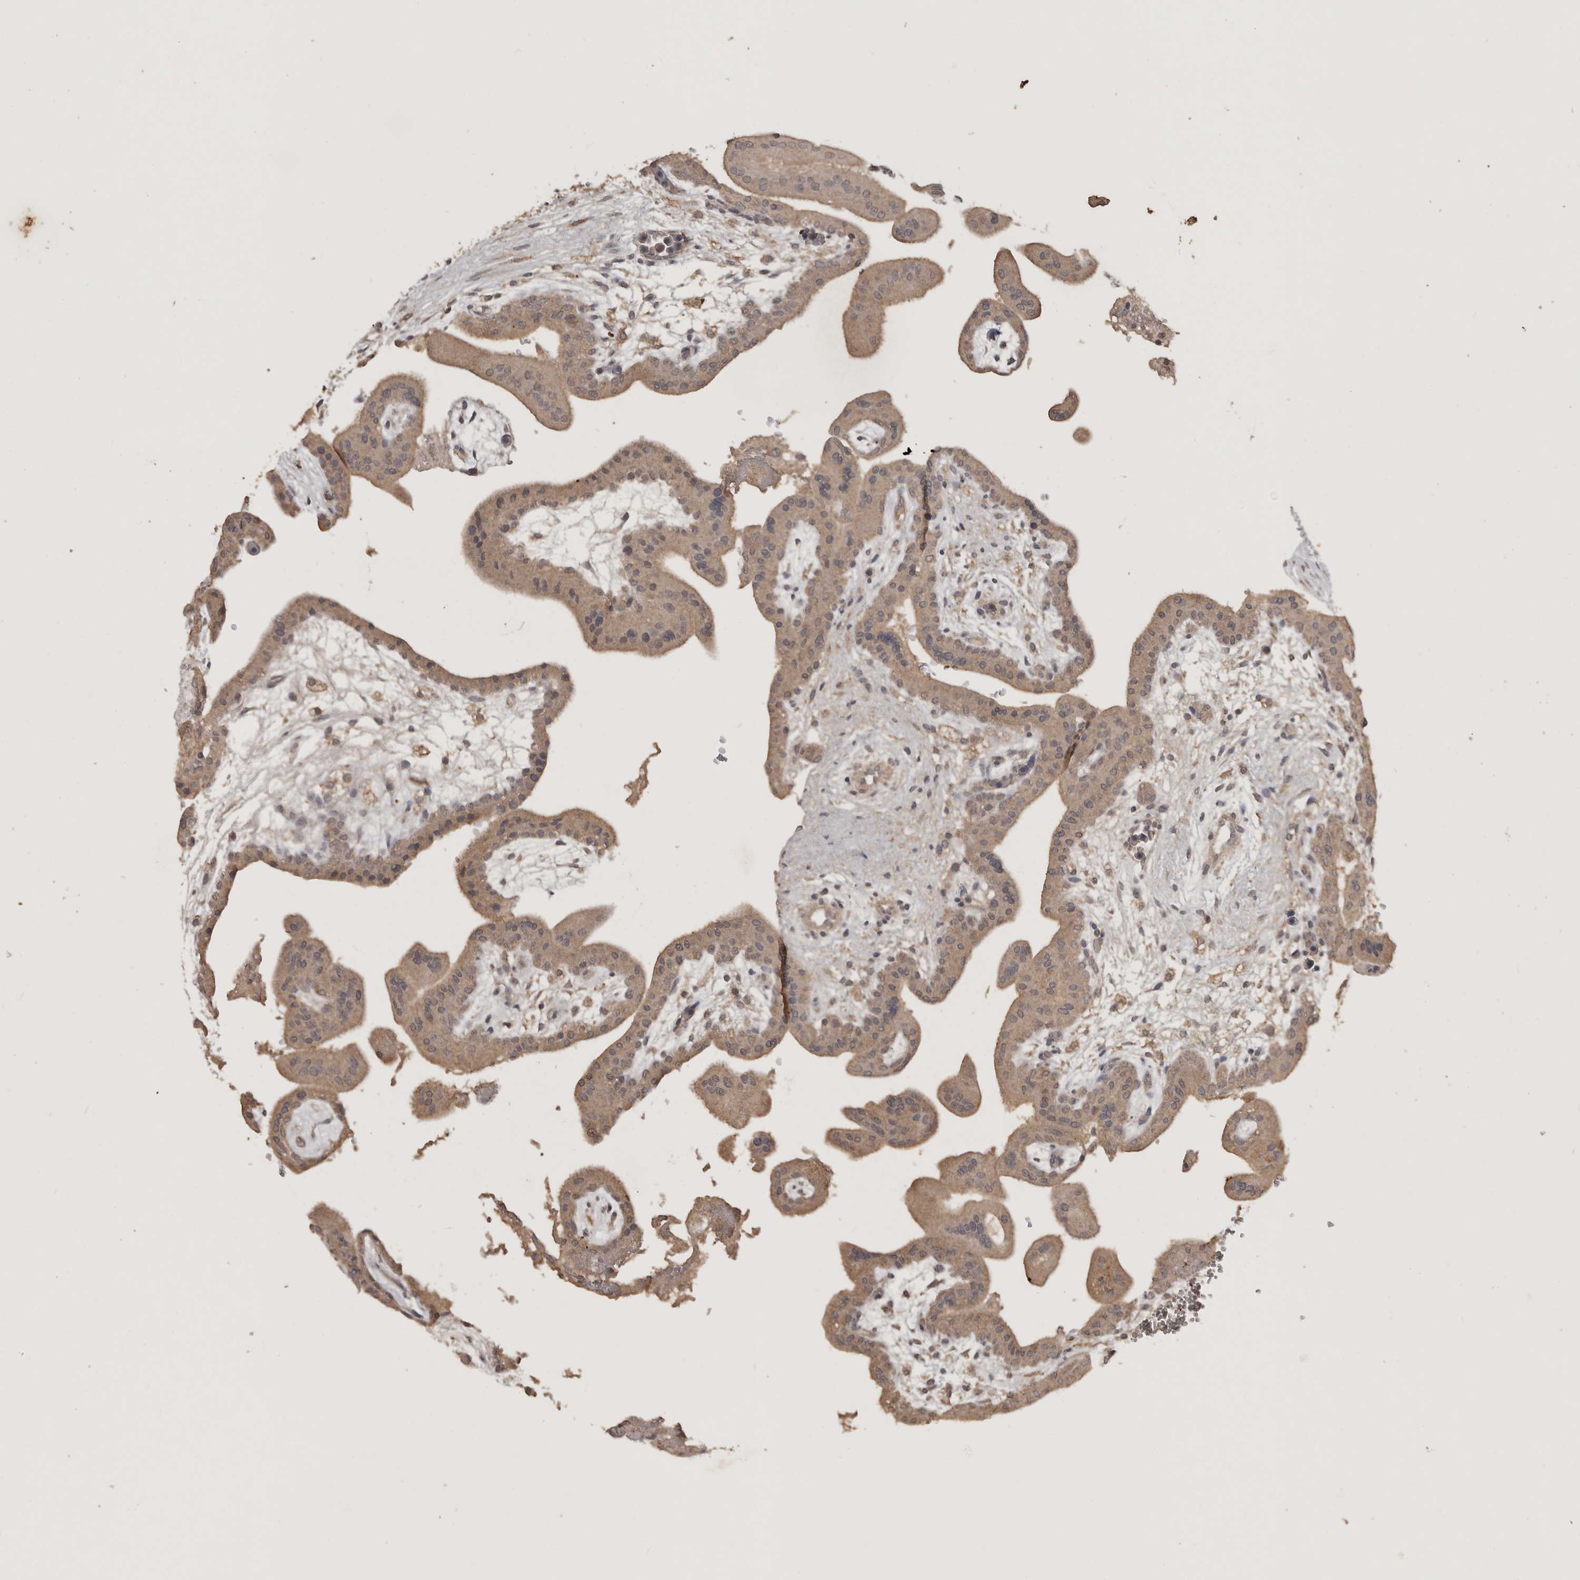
{"staining": {"intensity": "weak", "quantity": ">75%", "location": "cytoplasmic/membranous"}, "tissue": "placenta", "cell_type": "Decidual cells", "image_type": "normal", "snomed": [{"axis": "morphology", "description": "Normal tissue, NOS"}, {"axis": "topography", "description": "Placenta"}], "caption": "High-magnification brightfield microscopy of benign placenta stained with DAB (brown) and counterstained with hematoxylin (blue). decidual cells exhibit weak cytoplasmic/membranous expression is identified in about>75% of cells.", "gene": "ADAMTS4", "patient": {"sex": "female", "age": 35}}